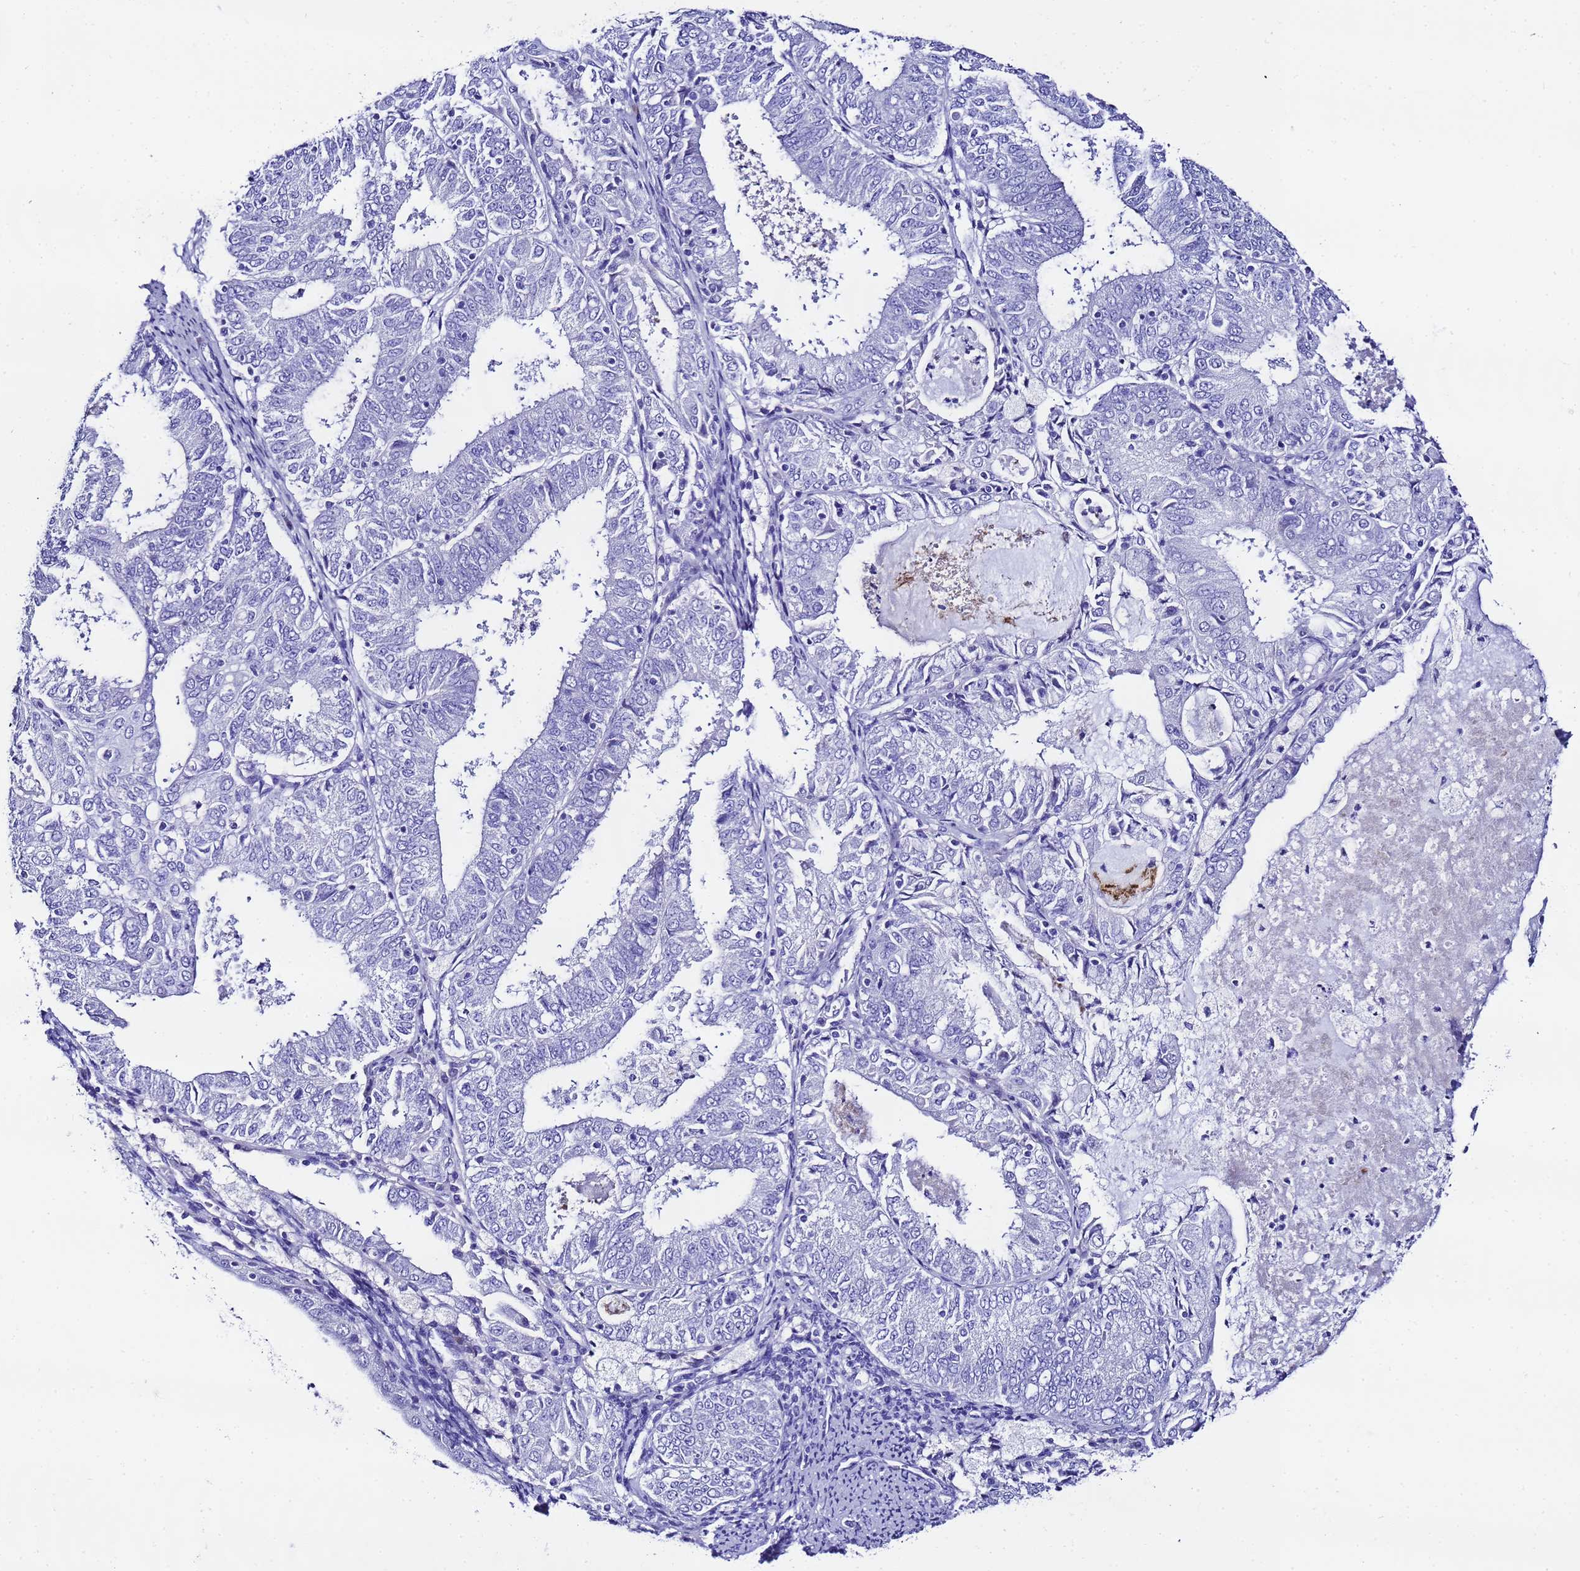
{"staining": {"intensity": "negative", "quantity": "none", "location": "none"}, "tissue": "endometrial cancer", "cell_type": "Tumor cells", "image_type": "cancer", "snomed": [{"axis": "morphology", "description": "Adenocarcinoma, NOS"}, {"axis": "topography", "description": "Endometrium"}], "caption": "IHC micrograph of endometrial cancer stained for a protein (brown), which exhibits no staining in tumor cells. The staining is performed using DAB (3,3'-diaminobenzidine) brown chromogen with nuclei counter-stained in using hematoxylin.", "gene": "UGT2B10", "patient": {"sex": "female", "age": 57}}